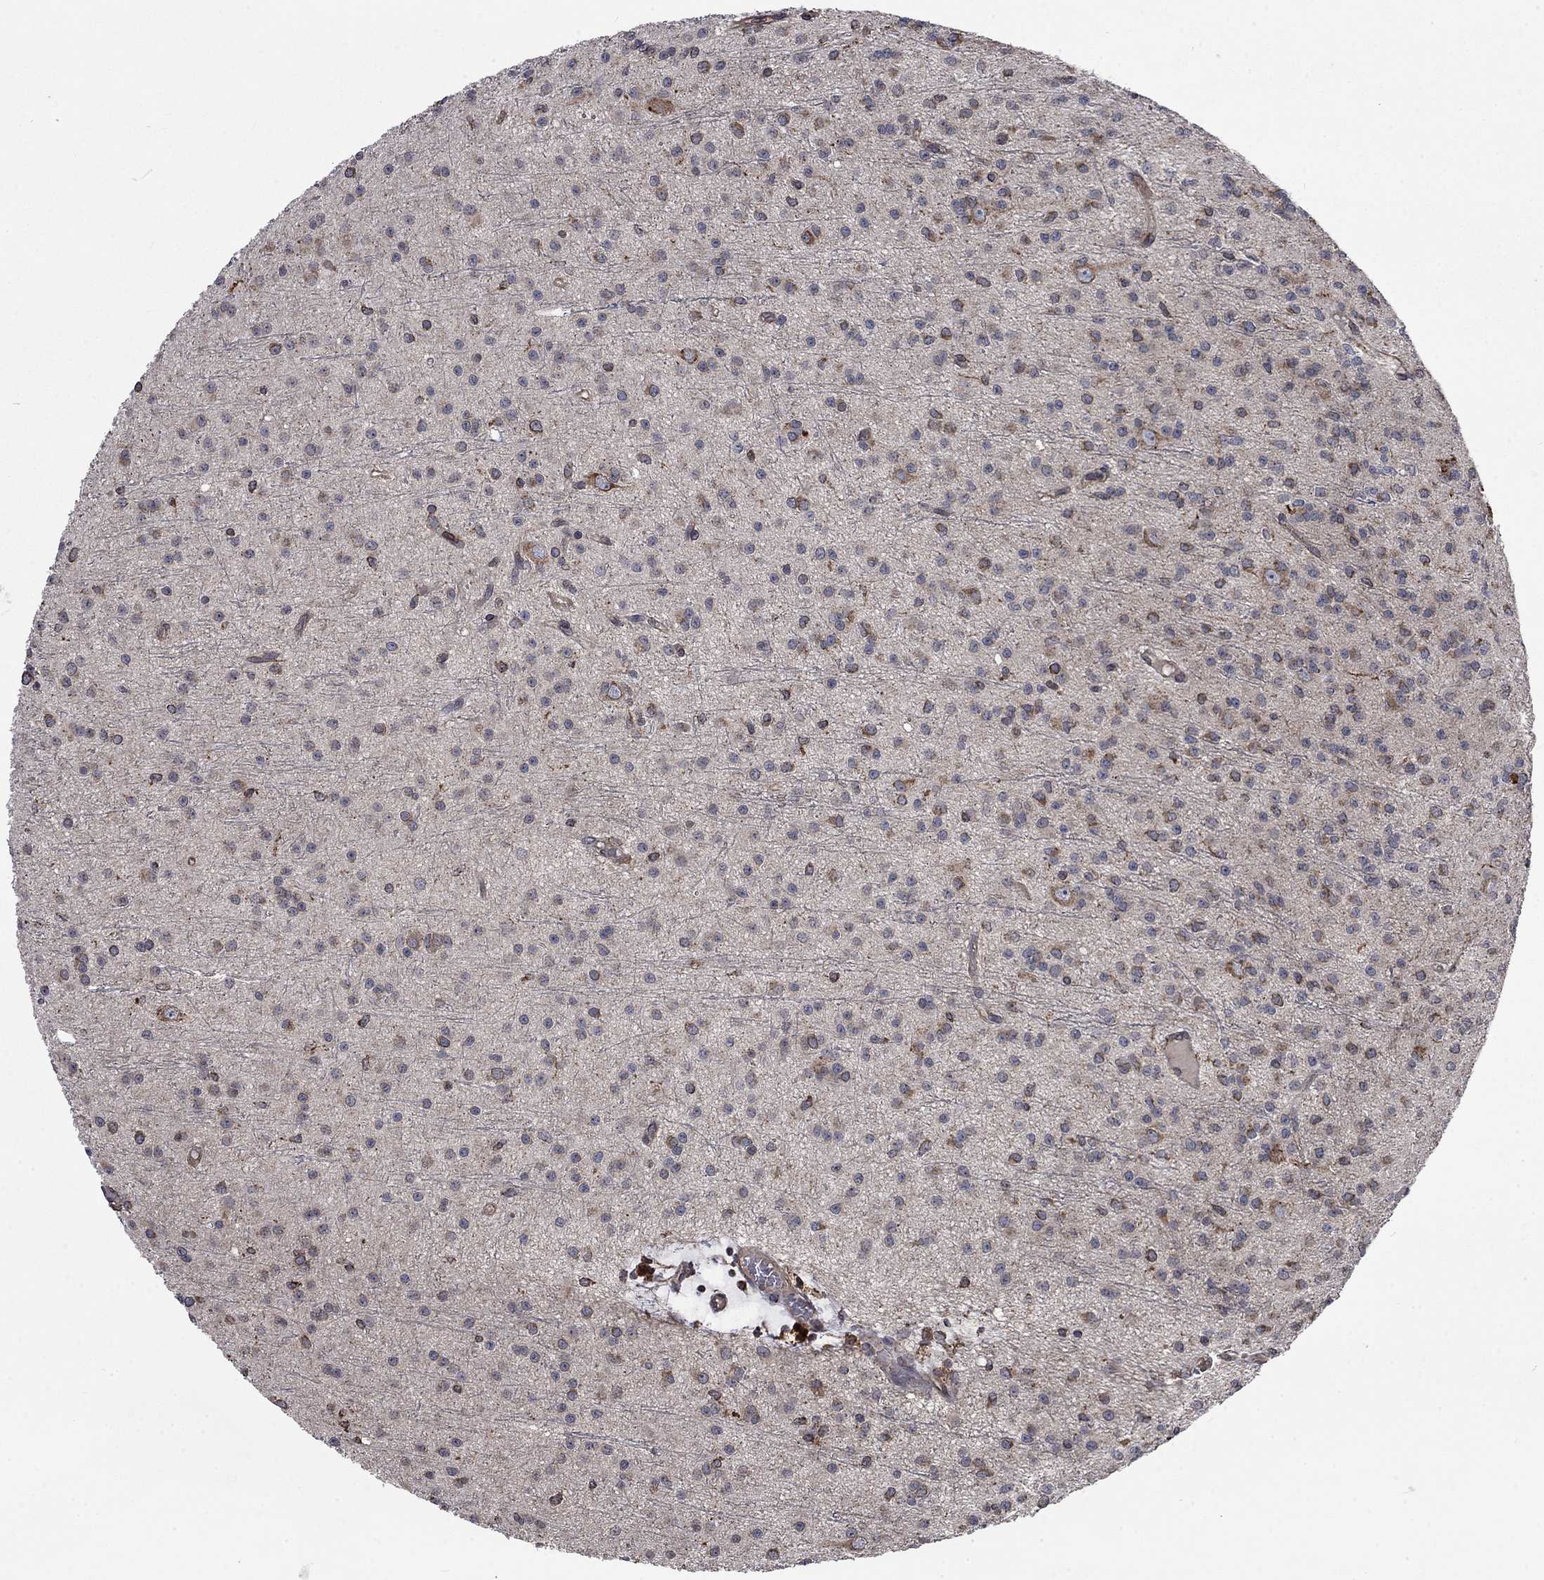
{"staining": {"intensity": "moderate", "quantity": "<25%", "location": "cytoplasmic/membranous"}, "tissue": "glioma", "cell_type": "Tumor cells", "image_type": "cancer", "snomed": [{"axis": "morphology", "description": "Glioma, malignant, Low grade"}, {"axis": "topography", "description": "Brain"}], "caption": "Tumor cells display moderate cytoplasmic/membranous expression in approximately <25% of cells in glioma. The protein of interest is shown in brown color, while the nuclei are stained blue.", "gene": "ESRRA", "patient": {"sex": "male", "age": 27}}